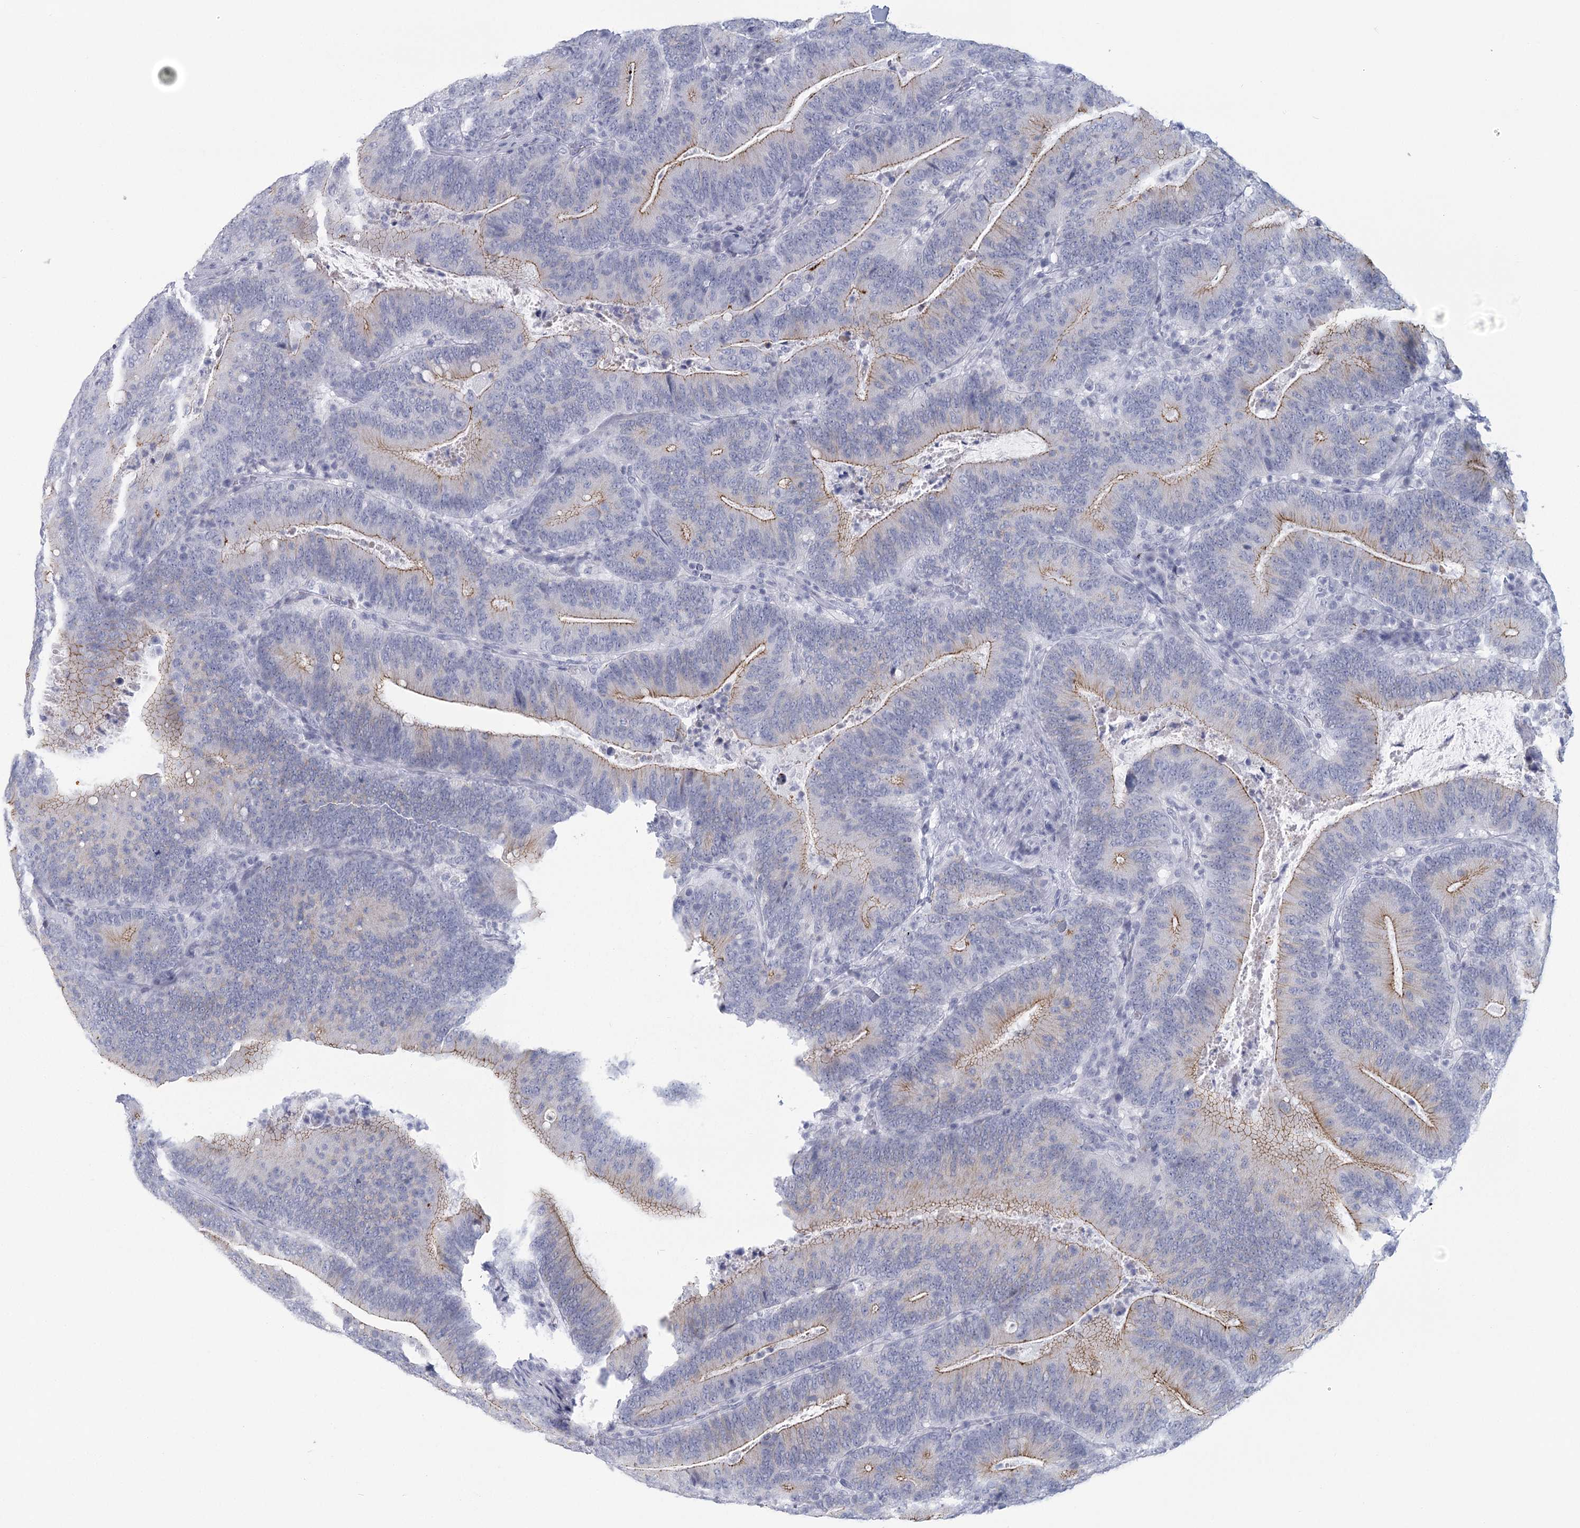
{"staining": {"intensity": "moderate", "quantity": "<25%", "location": "cytoplasmic/membranous"}, "tissue": "colorectal cancer", "cell_type": "Tumor cells", "image_type": "cancer", "snomed": [{"axis": "morphology", "description": "Adenocarcinoma, NOS"}, {"axis": "topography", "description": "Colon"}], "caption": "Tumor cells display low levels of moderate cytoplasmic/membranous positivity in approximately <25% of cells in colorectal cancer. Immunohistochemistry (ihc) stains the protein of interest in brown and the nuclei are stained blue.", "gene": "WNT8B", "patient": {"sex": "female", "age": 66}}